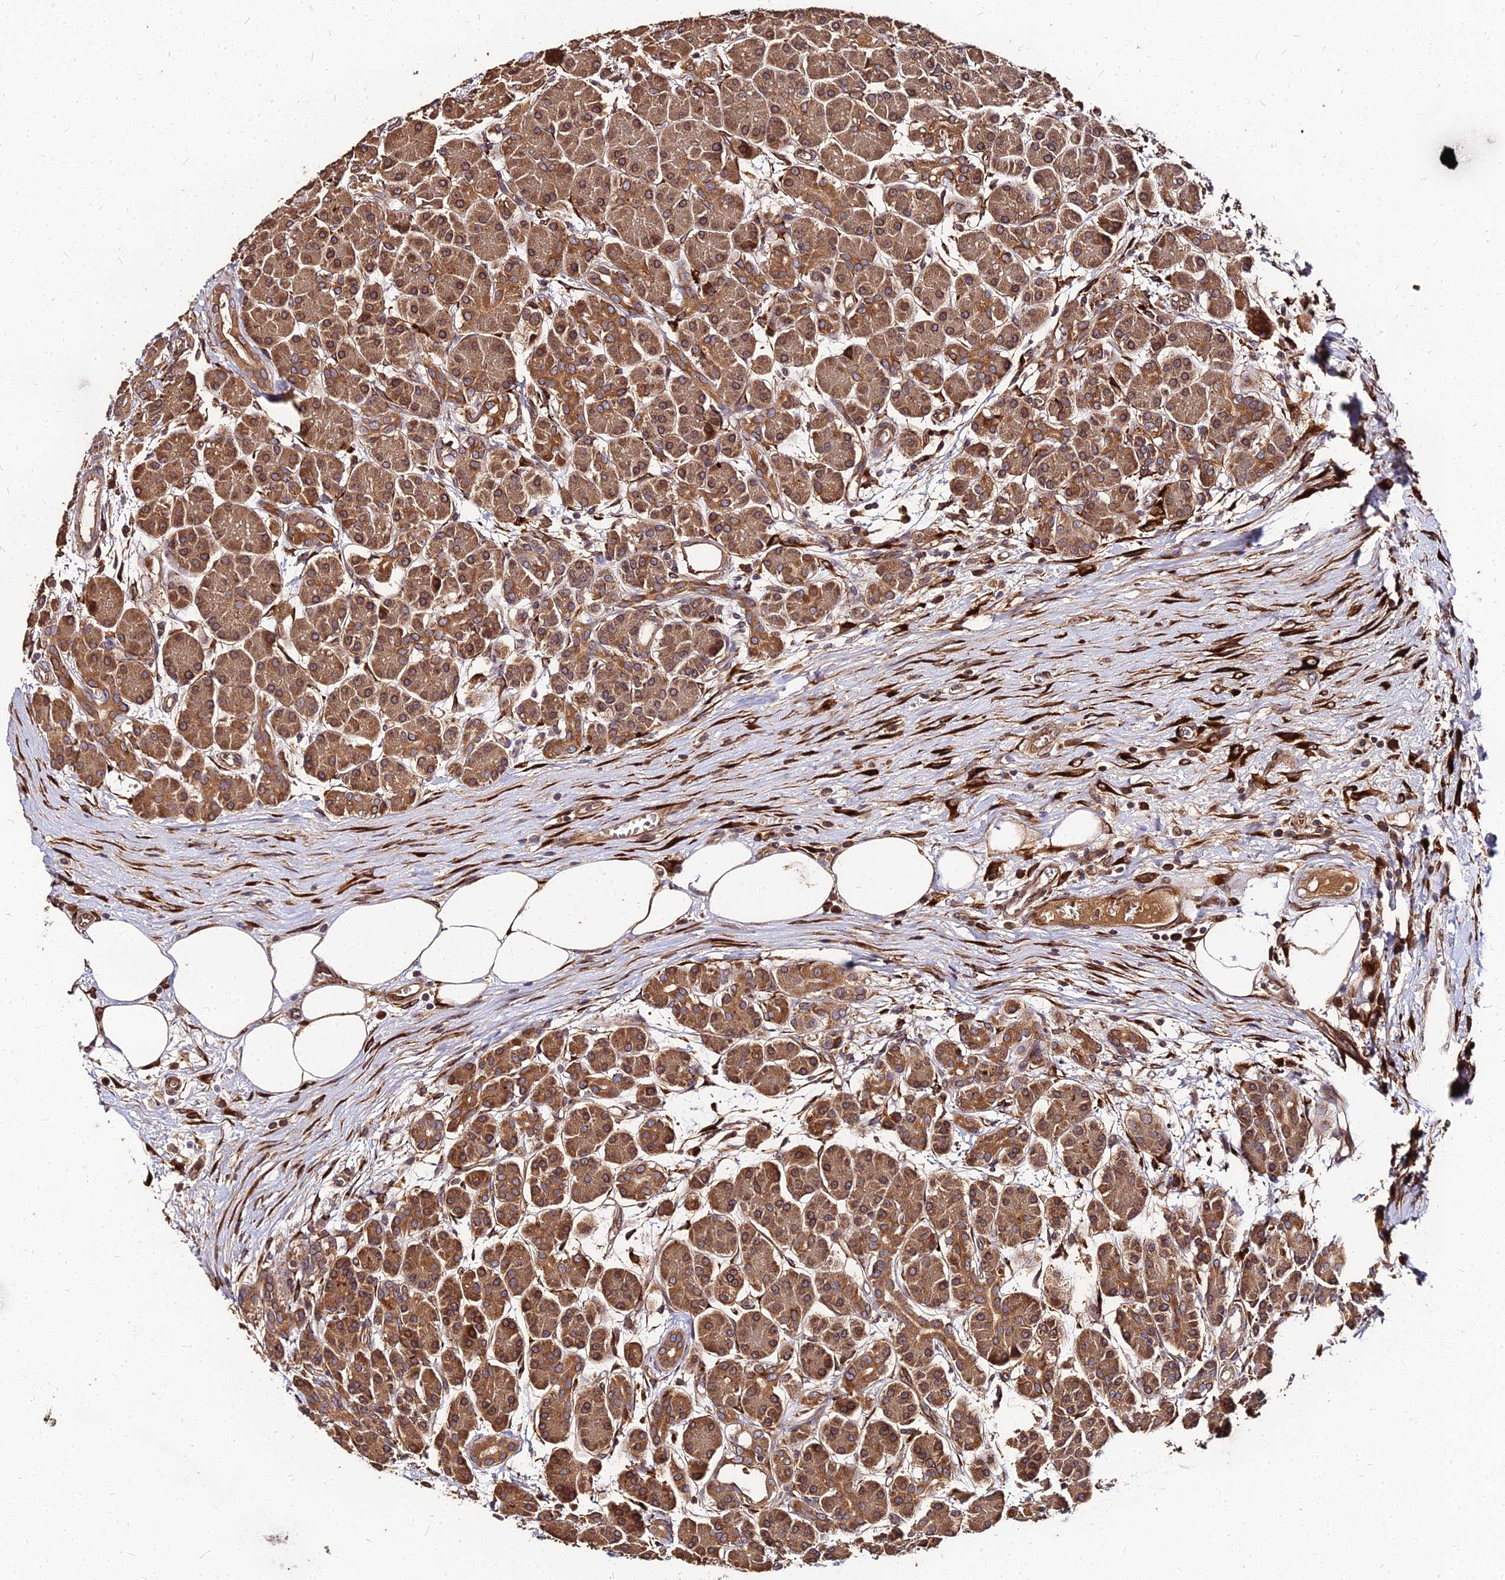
{"staining": {"intensity": "strong", "quantity": ">75%", "location": "cytoplasmic/membranous"}, "tissue": "pancreas", "cell_type": "Exocrine glandular cells", "image_type": "normal", "snomed": [{"axis": "morphology", "description": "Normal tissue, NOS"}, {"axis": "topography", "description": "Pancreas"}], "caption": "This image shows benign pancreas stained with IHC to label a protein in brown. The cytoplasmic/membranous of exocrine glandular cells show strong positivity for the protein. Nuclei are counter-stained blue.", "gene": "PDE4D", "patient": {"sex": "male", "age": 63}}